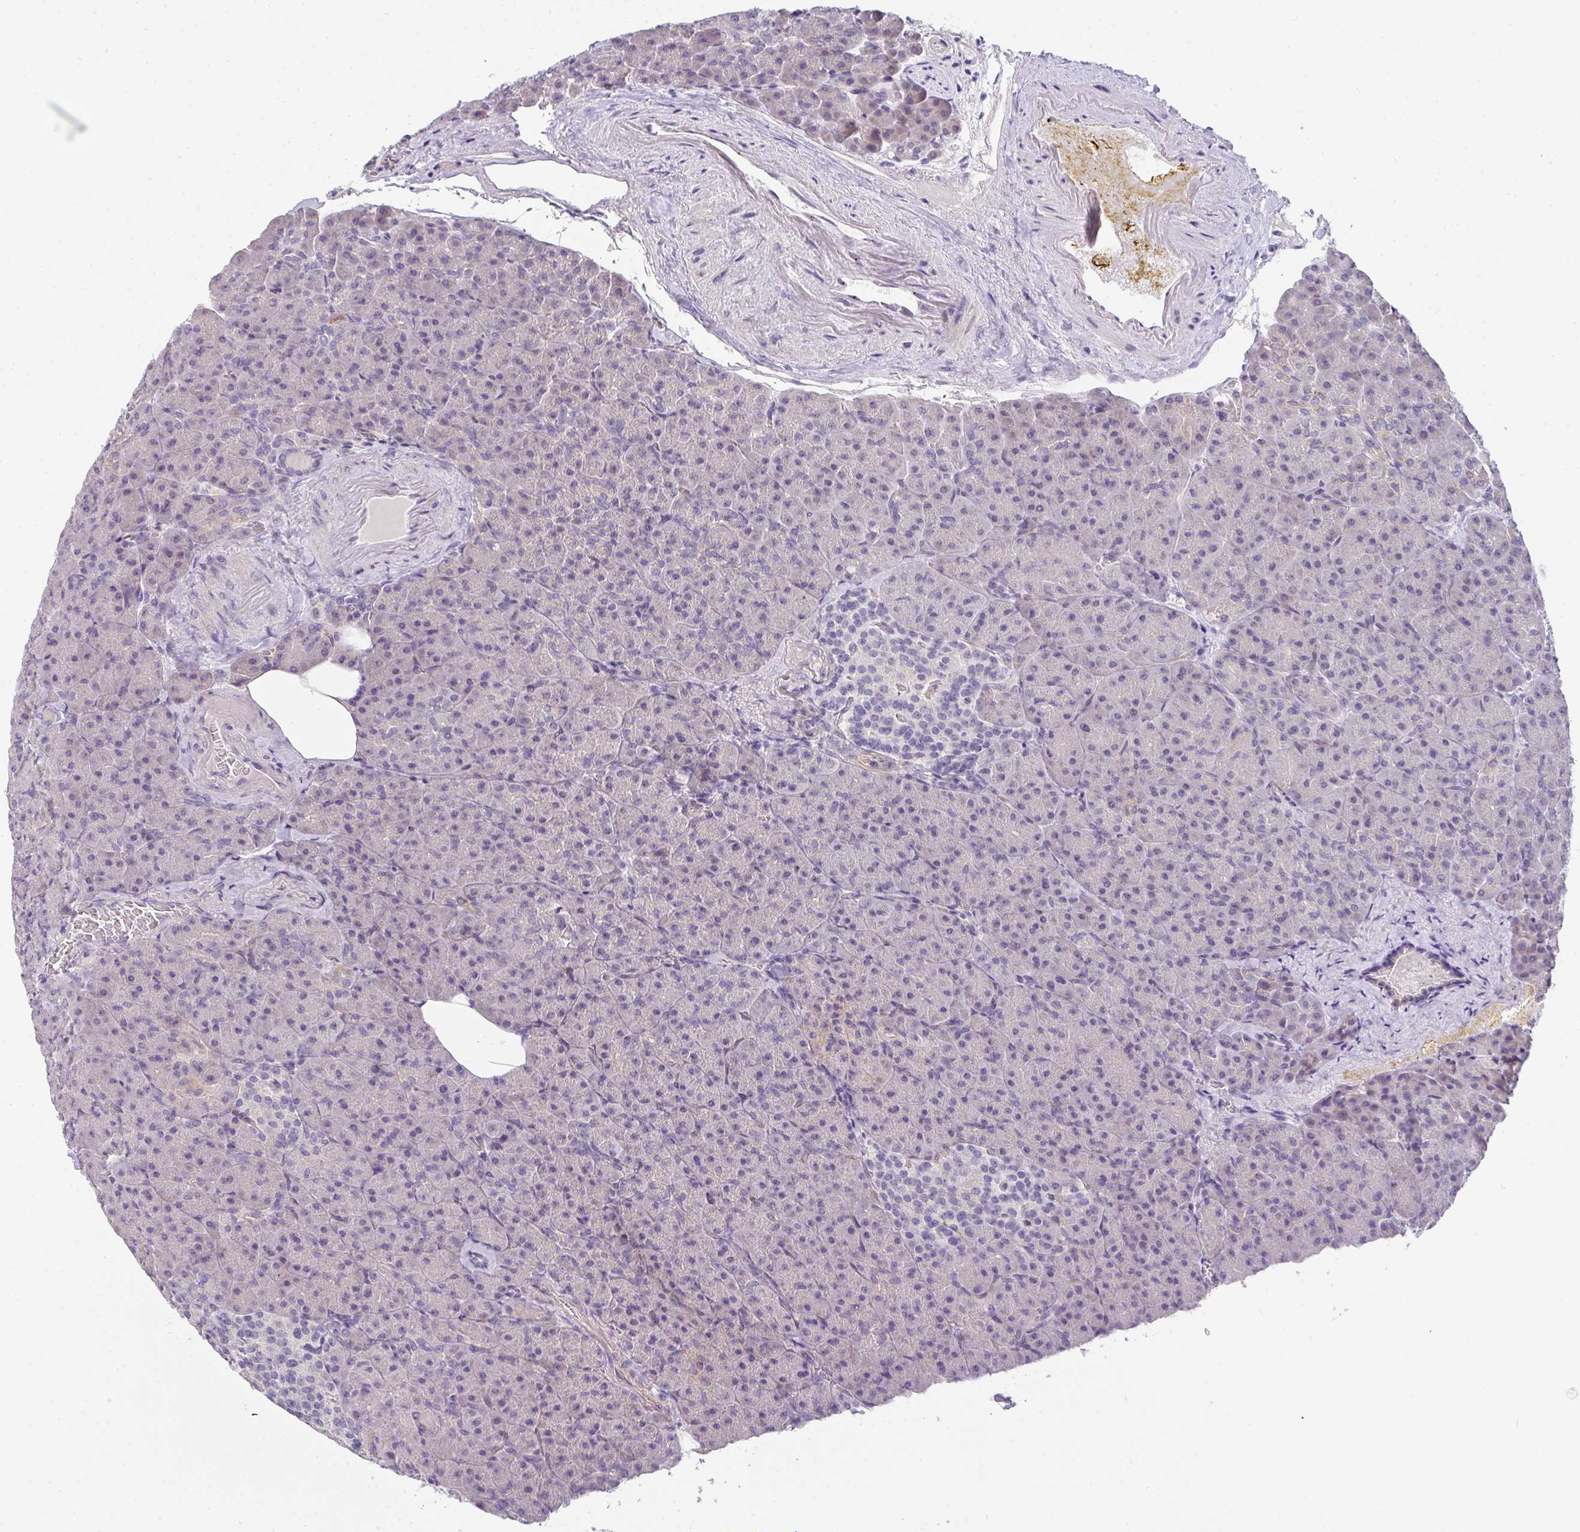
{"staining": {"intensity": "negative", "quantity": "none", "location": "none"}, "tissue": "pancreas", "cell_type": "Exocrine glandular cells", "image_type": "normal", "snomed": [{"axis": "morphology", "description": "Normal tissue, NOS"}, {"axis": "topography", "description": "Pancreas"}], "caption": "Protein analysis of normal pancreas shows no significant positivity in exocrine glandular cells. Brightfield microscopy of immunohistochemistry stained with DAB (brown) and hematoxylin (blue), captured at high magnification.", "gene": "FILIP1", "patient": {"sex": "female", "age": 74}}